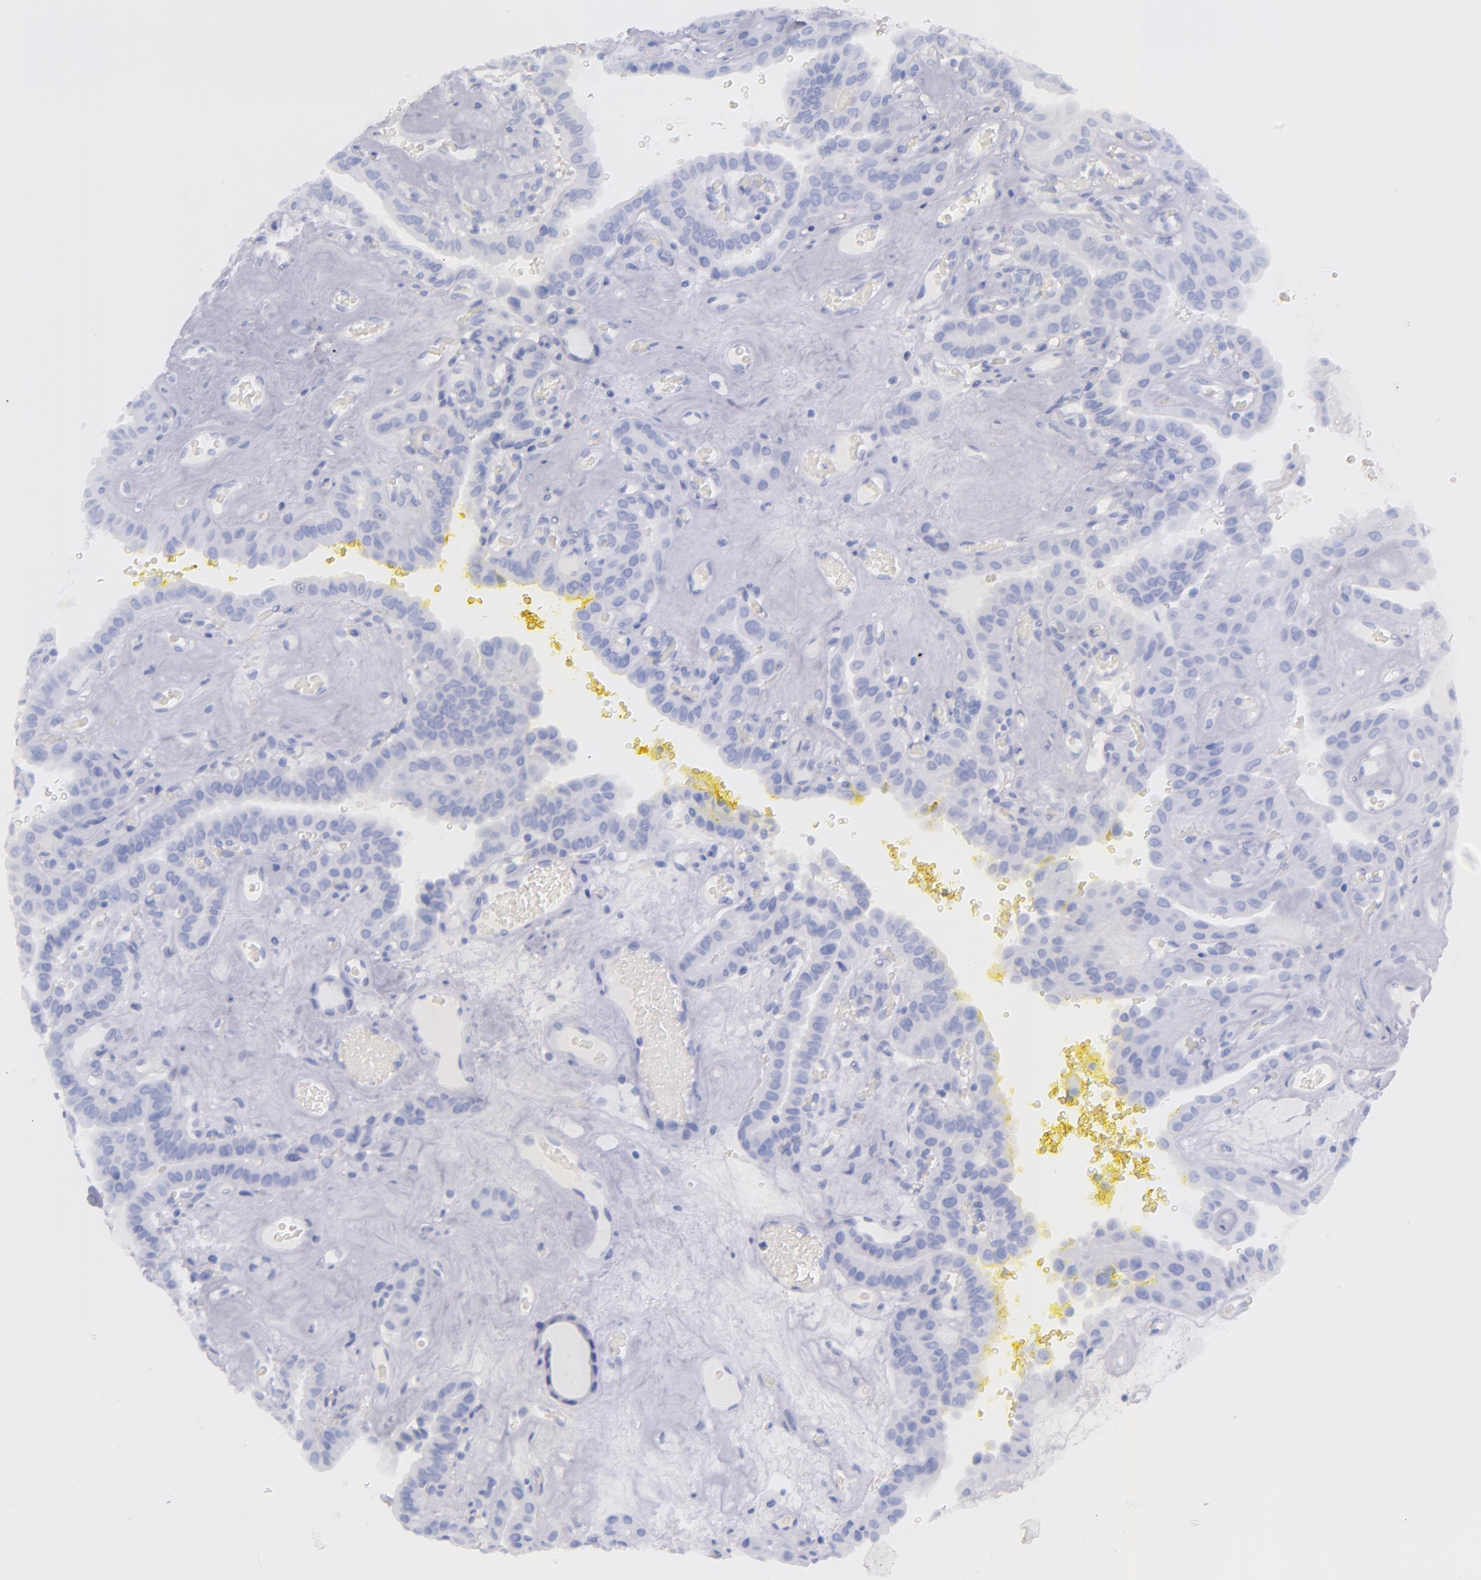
{"staining": {"intensity": "negative", "quantity": "none", "location": "none"}, "tissue": "thyroid cancer", "cell_type": "Tumor cells", "image_type": "cancer", "snomed": [{"axis": "morphology", "description": "Papillary adenocarcinoma, NOS"}, {"axis": "topography", "description": "Thyroid gland"}], "caption": "The photomicrograph exhibits no staining of tumor cells in thyroid cancer.", "gene": "SFTPA2", "patient": {"sex": "male", "age": 87}}